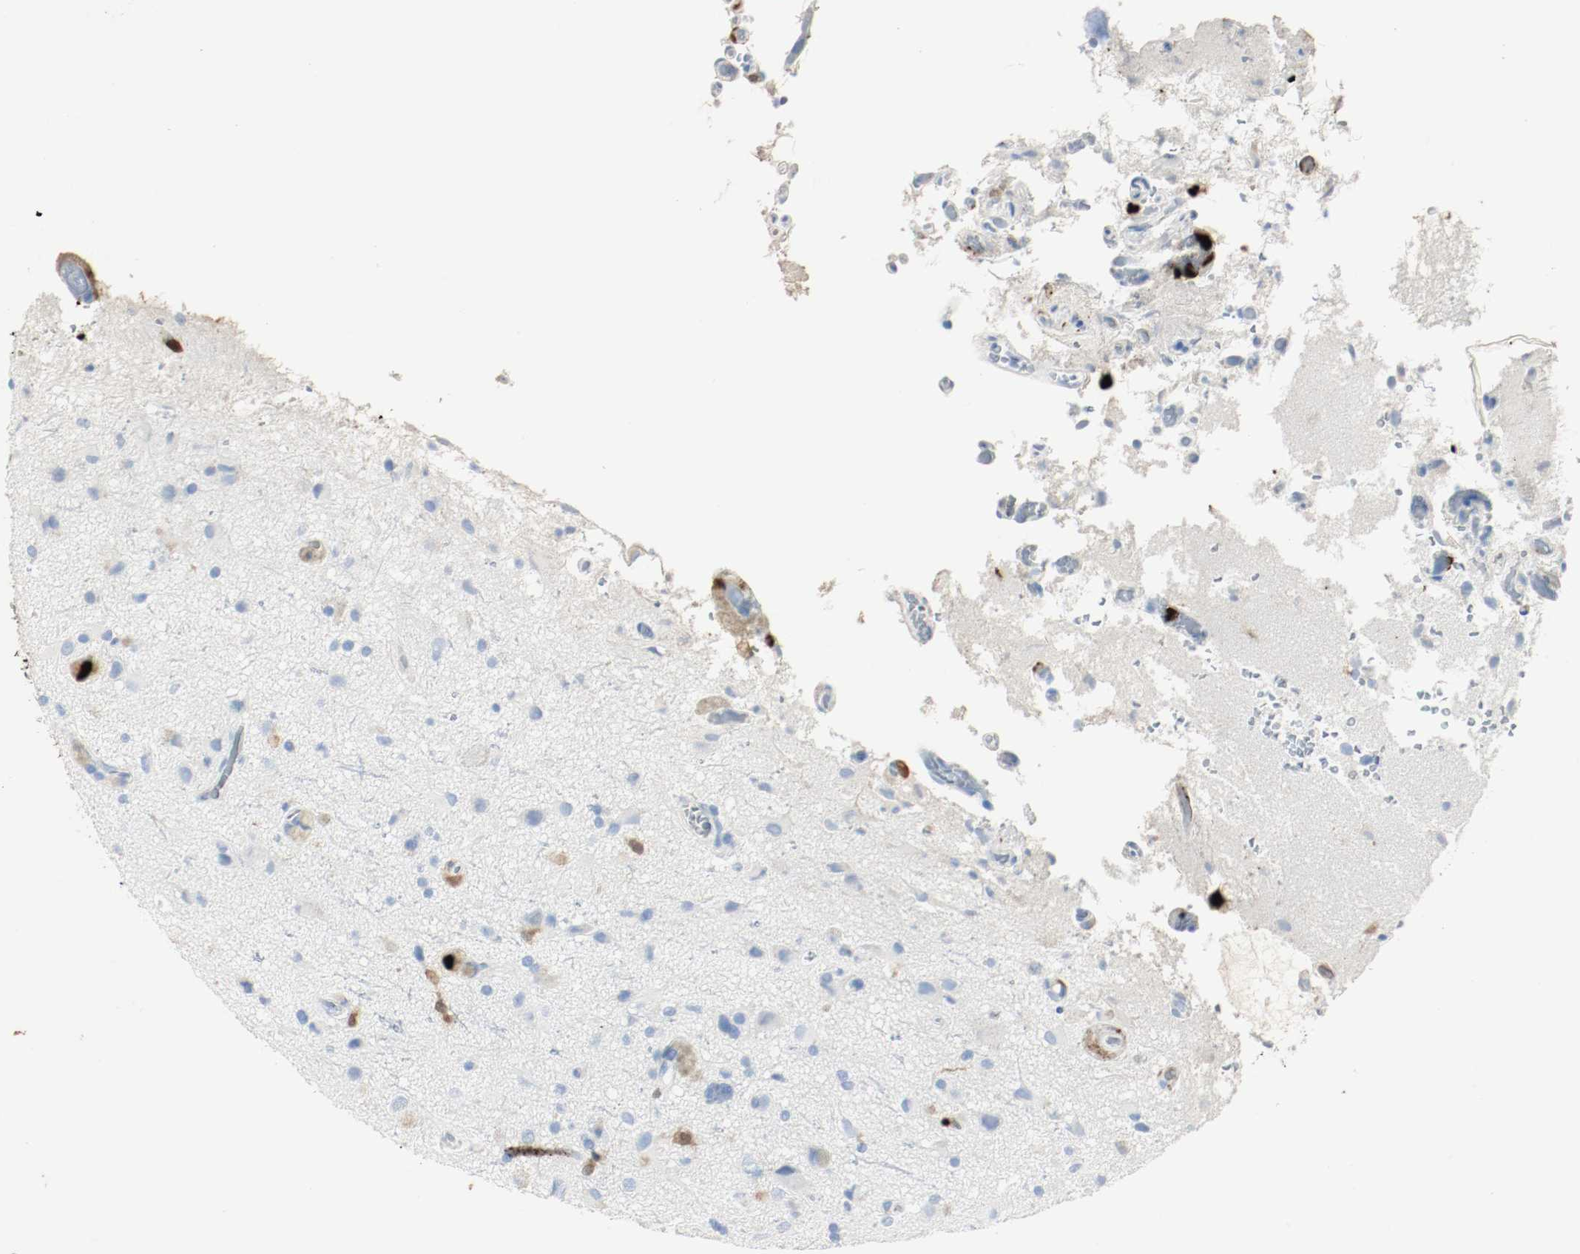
{"staining": {"intensity": "negative", "quantity": "none", "location": "none"}, "tissue": "glioma", "cell_type": "Tumor cells", "image_type": "cancer", "snomed": [{"axis": "morphology", "description": "Glioma, malignant, High grade"}, {"axis": "topography", "description": "Brain"}], "caption": "IHC micrograph of neoplastic tissue: glioma stained with DAB displays no significant protein positivity in tumor cells.", "gene": "S100A9", "patient": {"sex": "male", "age": 47}}